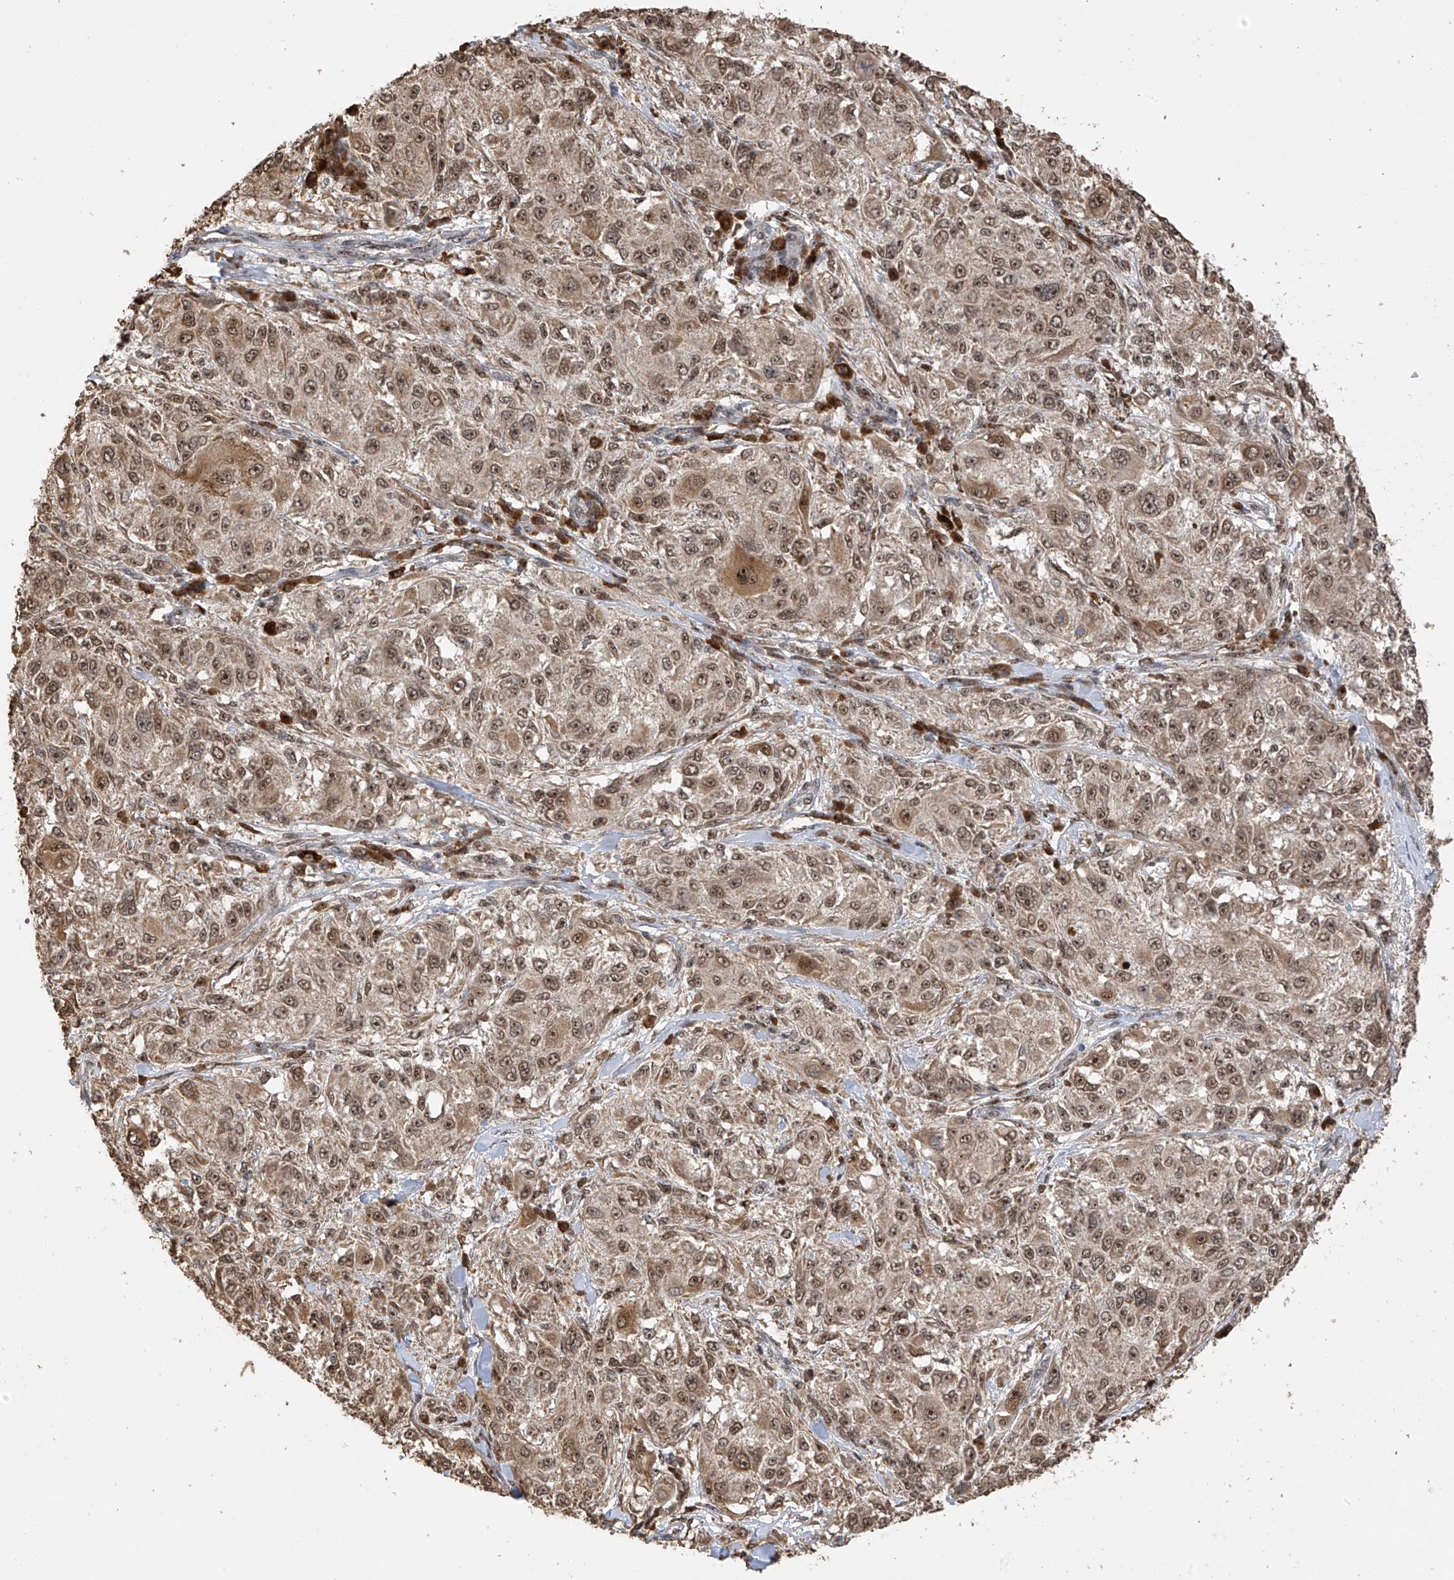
{"staining": {"intensity": "moderate", "quantity": ">75%", "location": "cytoplasmic/membranous,nuclear"}, "tissue": "melanoma", "cell_type": "Tumor cells", "image_type": "cancer", "snomed": [{"axis": "morphology", "description": "Necrosis, NOS"}, {"axis": "morphology", "description": "Malignant melanoma, NOS"}, {"axis": "topography", "description": "Skin"}], "caption": "A brown stain shows moderate cytoplasmic/membranous and nuclear staining of a protein in melanoma tumor cells.", "gene": "ERLEC1", "patient": {"sex": "female", "age": 87}}